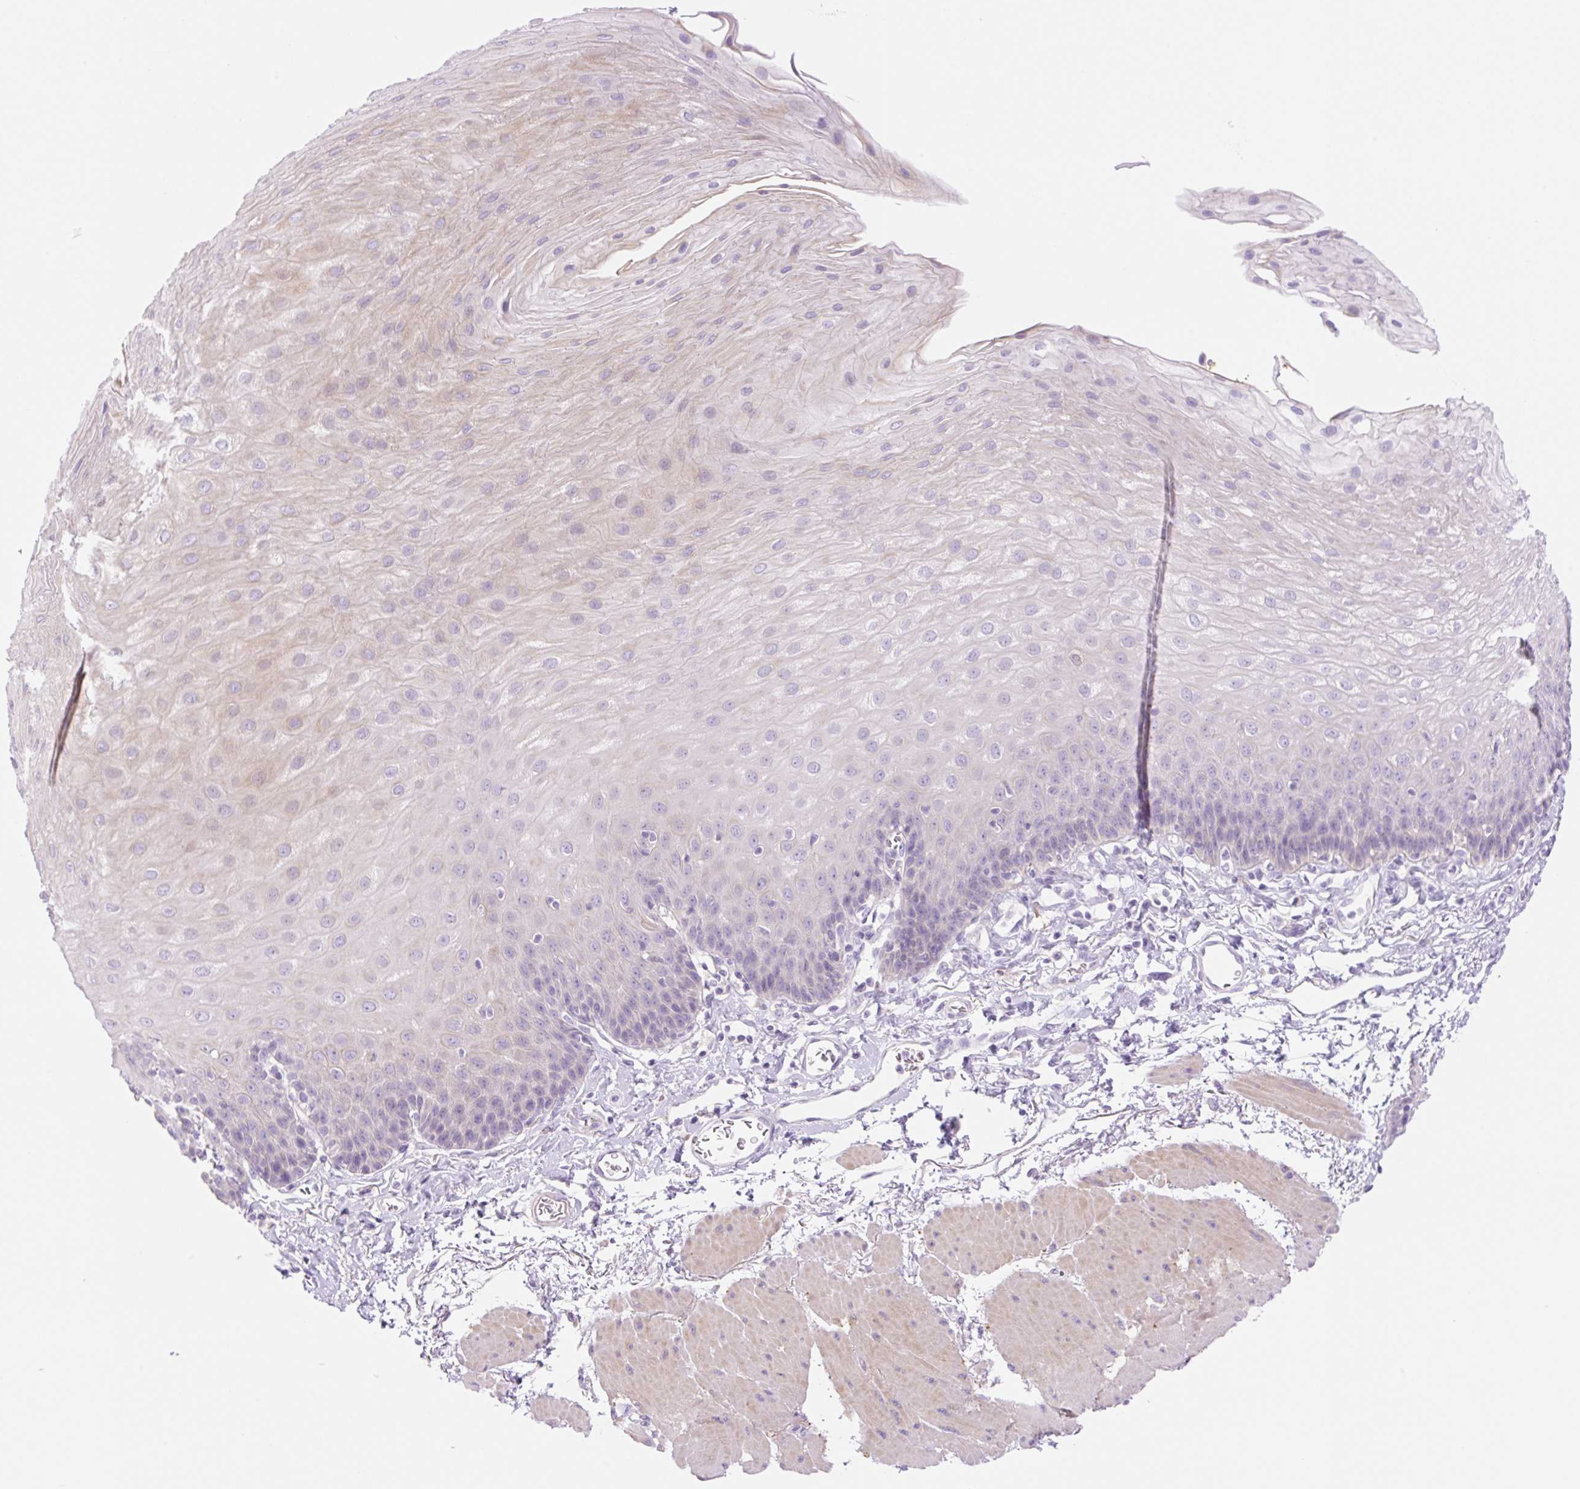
{"staining": {"intensity": "negative", "quantity": "none", "location": "none"}, "tissue": "esophagus", "cell_type": "Squamous epithelial cells", "image_type": "normal", "snomed": [{"axis": "morphology", "description": "Normal tissue, NOS"}, {"axis": "topography", "description": "Esophagus"}], "caption": "A micrograph of esophagus stained for a protein demonstrates no brown staining in squamous epithelial cells. (Brightfield microscopy of DAB IHC at high magnification).", "gene": "DENND5A", "patient": {"sex": "female", "age": 81}}